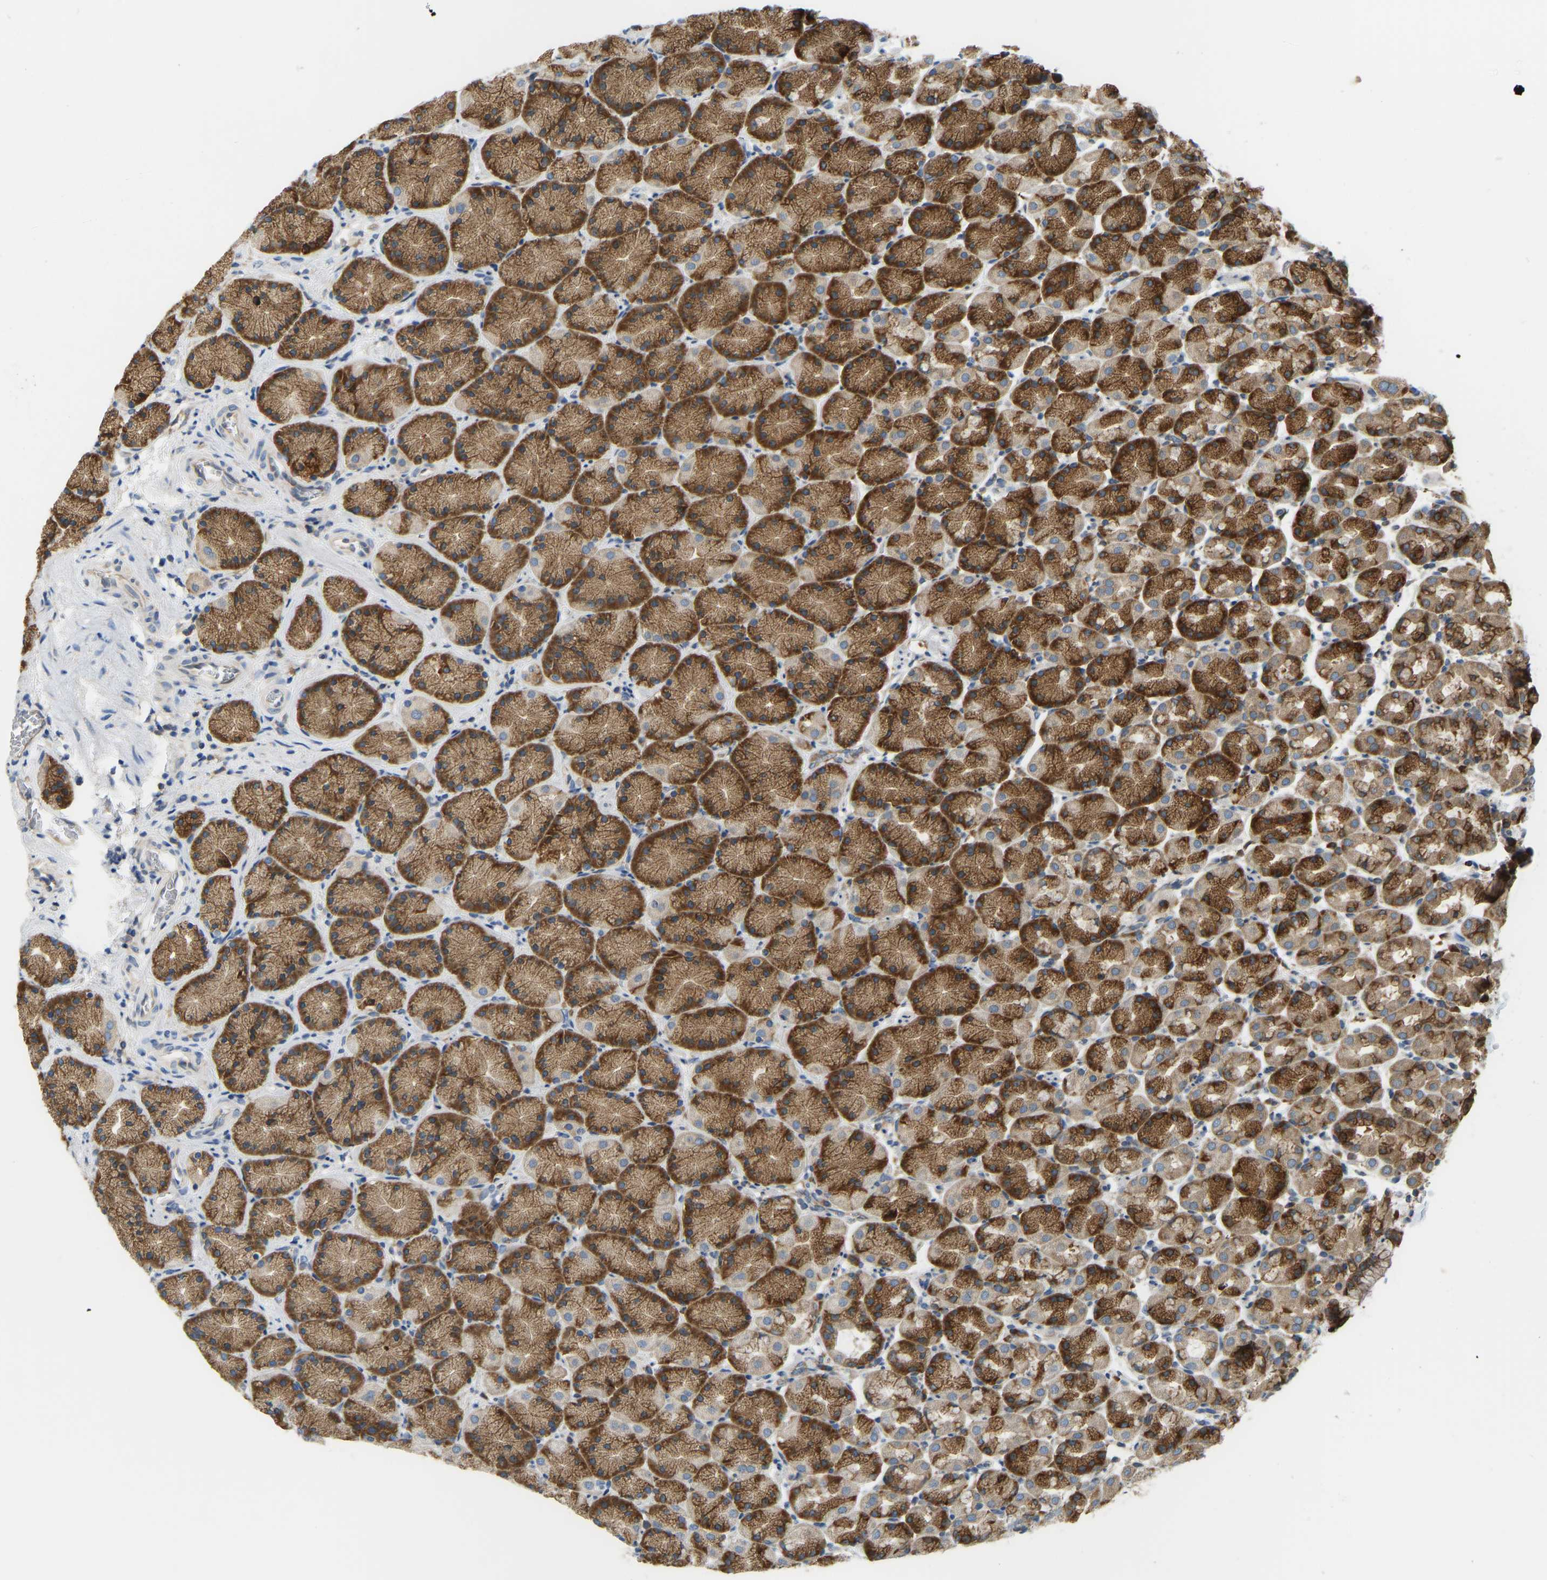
{"staining": {"intensity": "strong", "quantity": ">75%", "location": "cytoplasmic/membranous"}, "tissue": "stomach", "cell_type": "Glandular cells", "image_type": "normal", "snomed": [{"axis": "morphology", "description": "Normal tissue, NOS"}, {"axis": "topography", "description": "Stomach"}], "caption": "IHC (DAB (3,3'-diaminobenzidine)) staining of normal stomach demonstrates strong cytoplasmic/membranous protein staining in approximately >75% of glandular cells.", "gene": "RPS6KB2", "patient": {"sex": "male", "age": 42}}